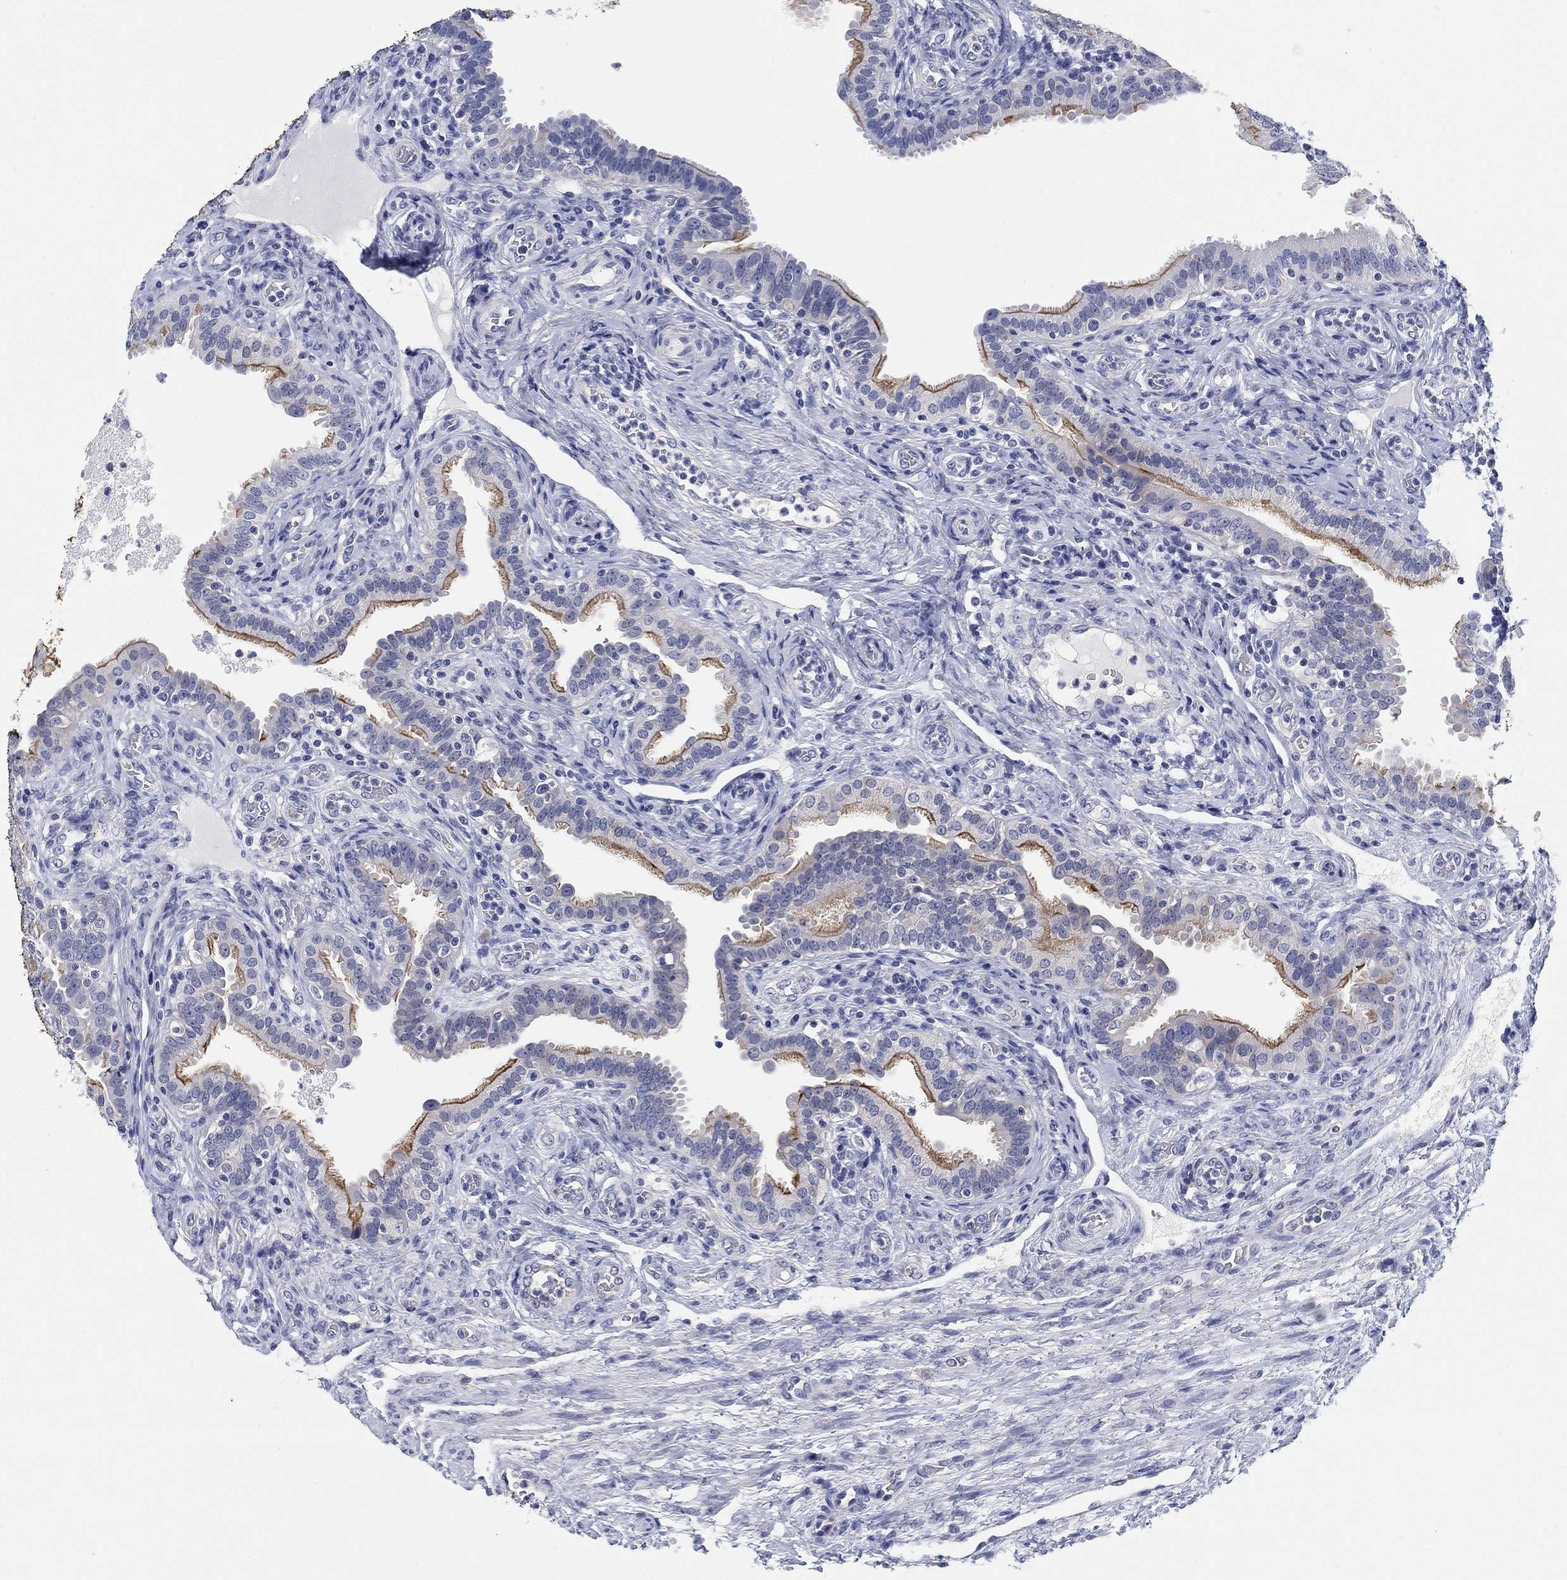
{"staining": {"intensity": "moderate", "quantity": "<25%", "location": "cytoplasmic/membranous"}, "tissue": "fallopian tube", "cell_type": "Glandular cells", "image_type": "normal", "snomed": [{"axis": "morphology", "description": "Normal tissue, NOS"}, {"axis": "topography", "description": "Fallopian tube"}], "caption": "A photomicrograph showing moderate cytoplasmic/membranous staining in about <25% of glandular cells in unremarkable fallopian tube, as visualized by brown immunohistochemical staining.", "gene": "CLUL1", "patient": {"sex": "female", "age": 41}}